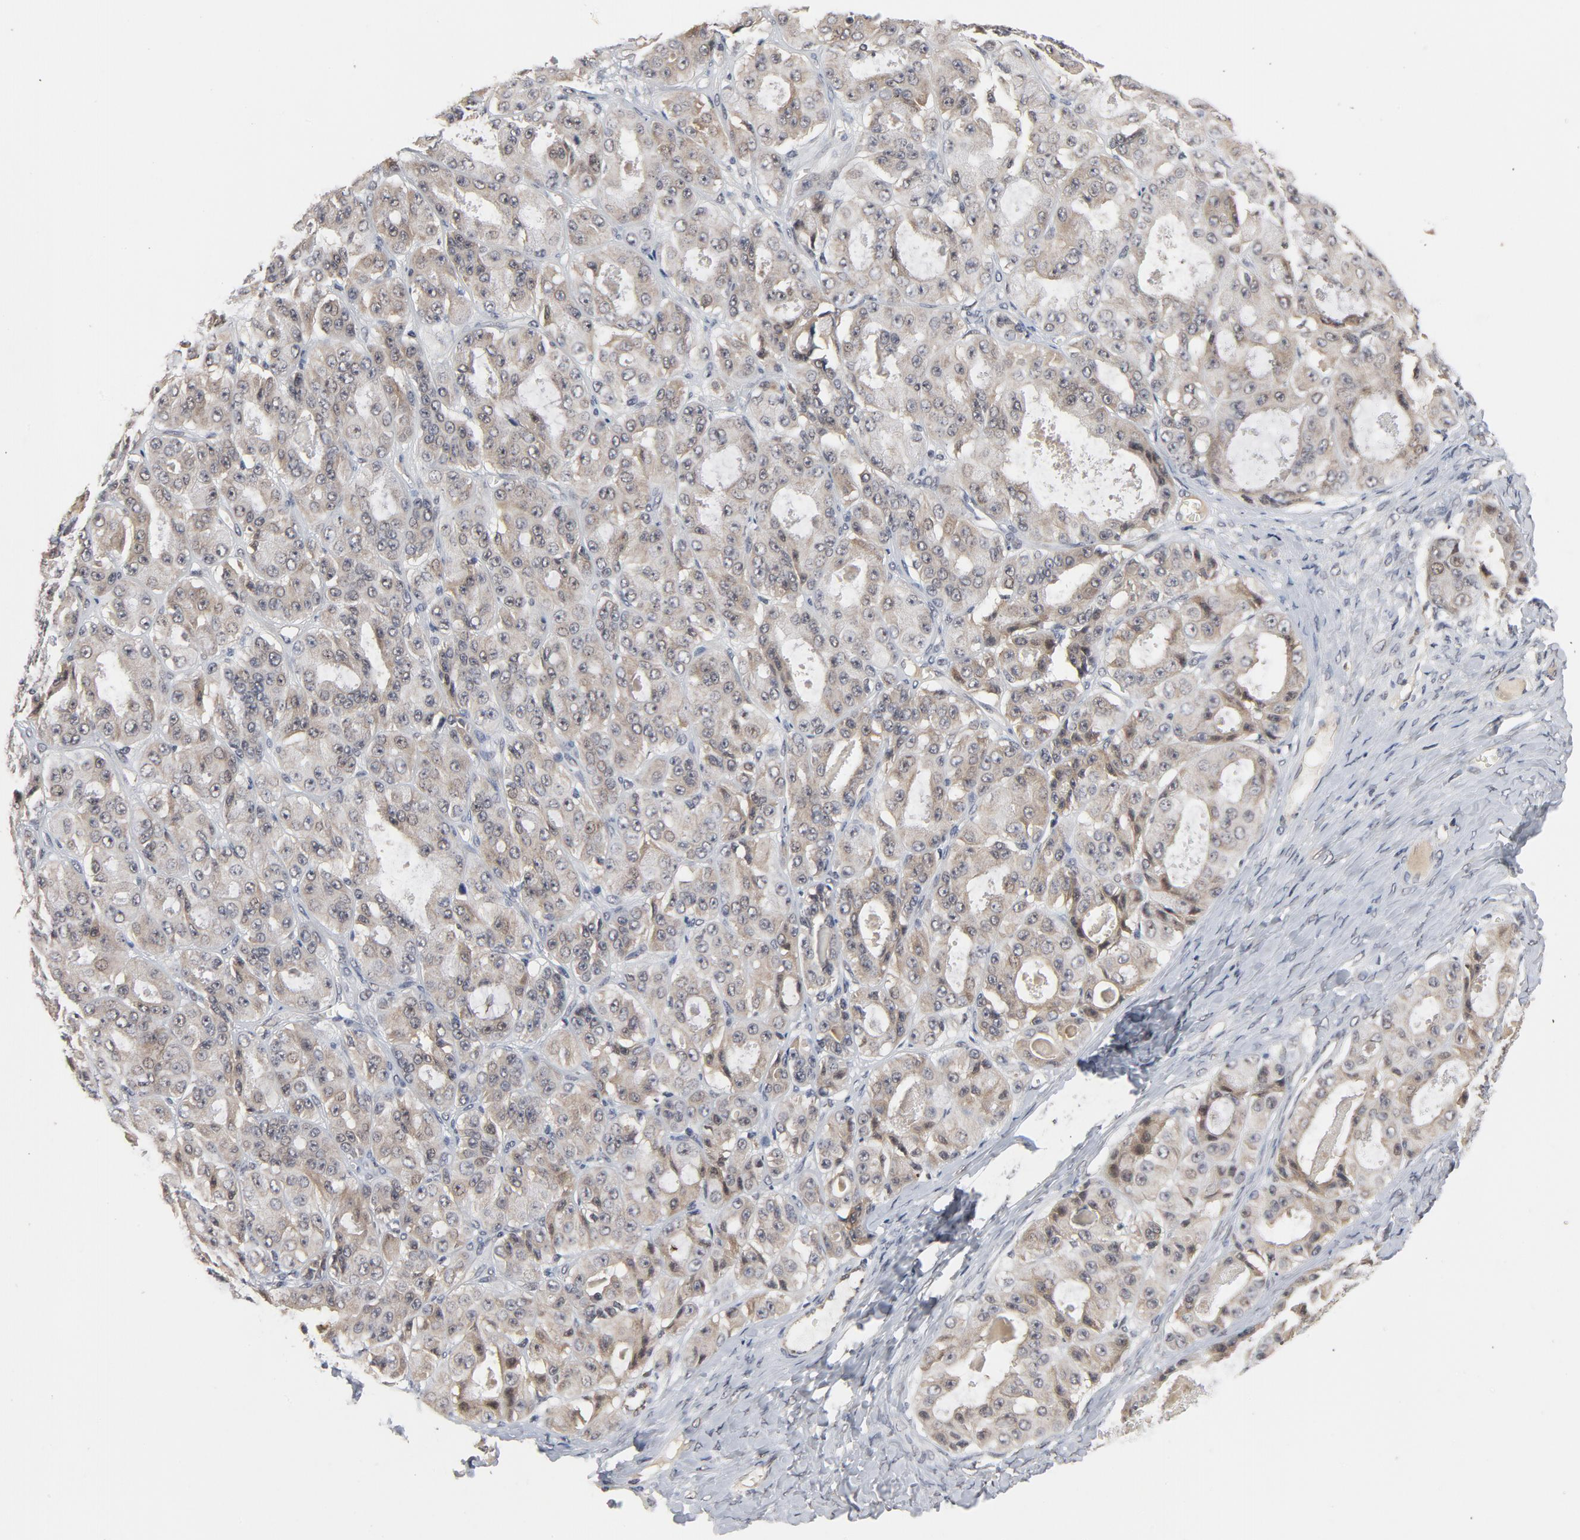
{"staining": {"intensity": "weak", "quantity": "25%-75%", "location": "cytoplasmic/membranous"}, "tissue": "ovarian cancer", "cell_type": "Tumor cells", "image_type": "cancer", "snomed": [{"axis": "morphology", "description": "Carcinoma, endometroid"}, {"axis": "topography", "description": "Ovary"}], "caption": "A high-resolution histopathology image shows immunohistochemistry (IHC) staining of ovarian cancer (endometroid carcinoma), which reveals weak cytoplasmic/membranous positivity in about 25%-75% of tumor cells. Using DAB (brown) and hematoxylin (blue) stains, captured at high magnification using brightfield microscopy.", "gene": "RTL5", "patient": {"sex": "female", "age": 61}}